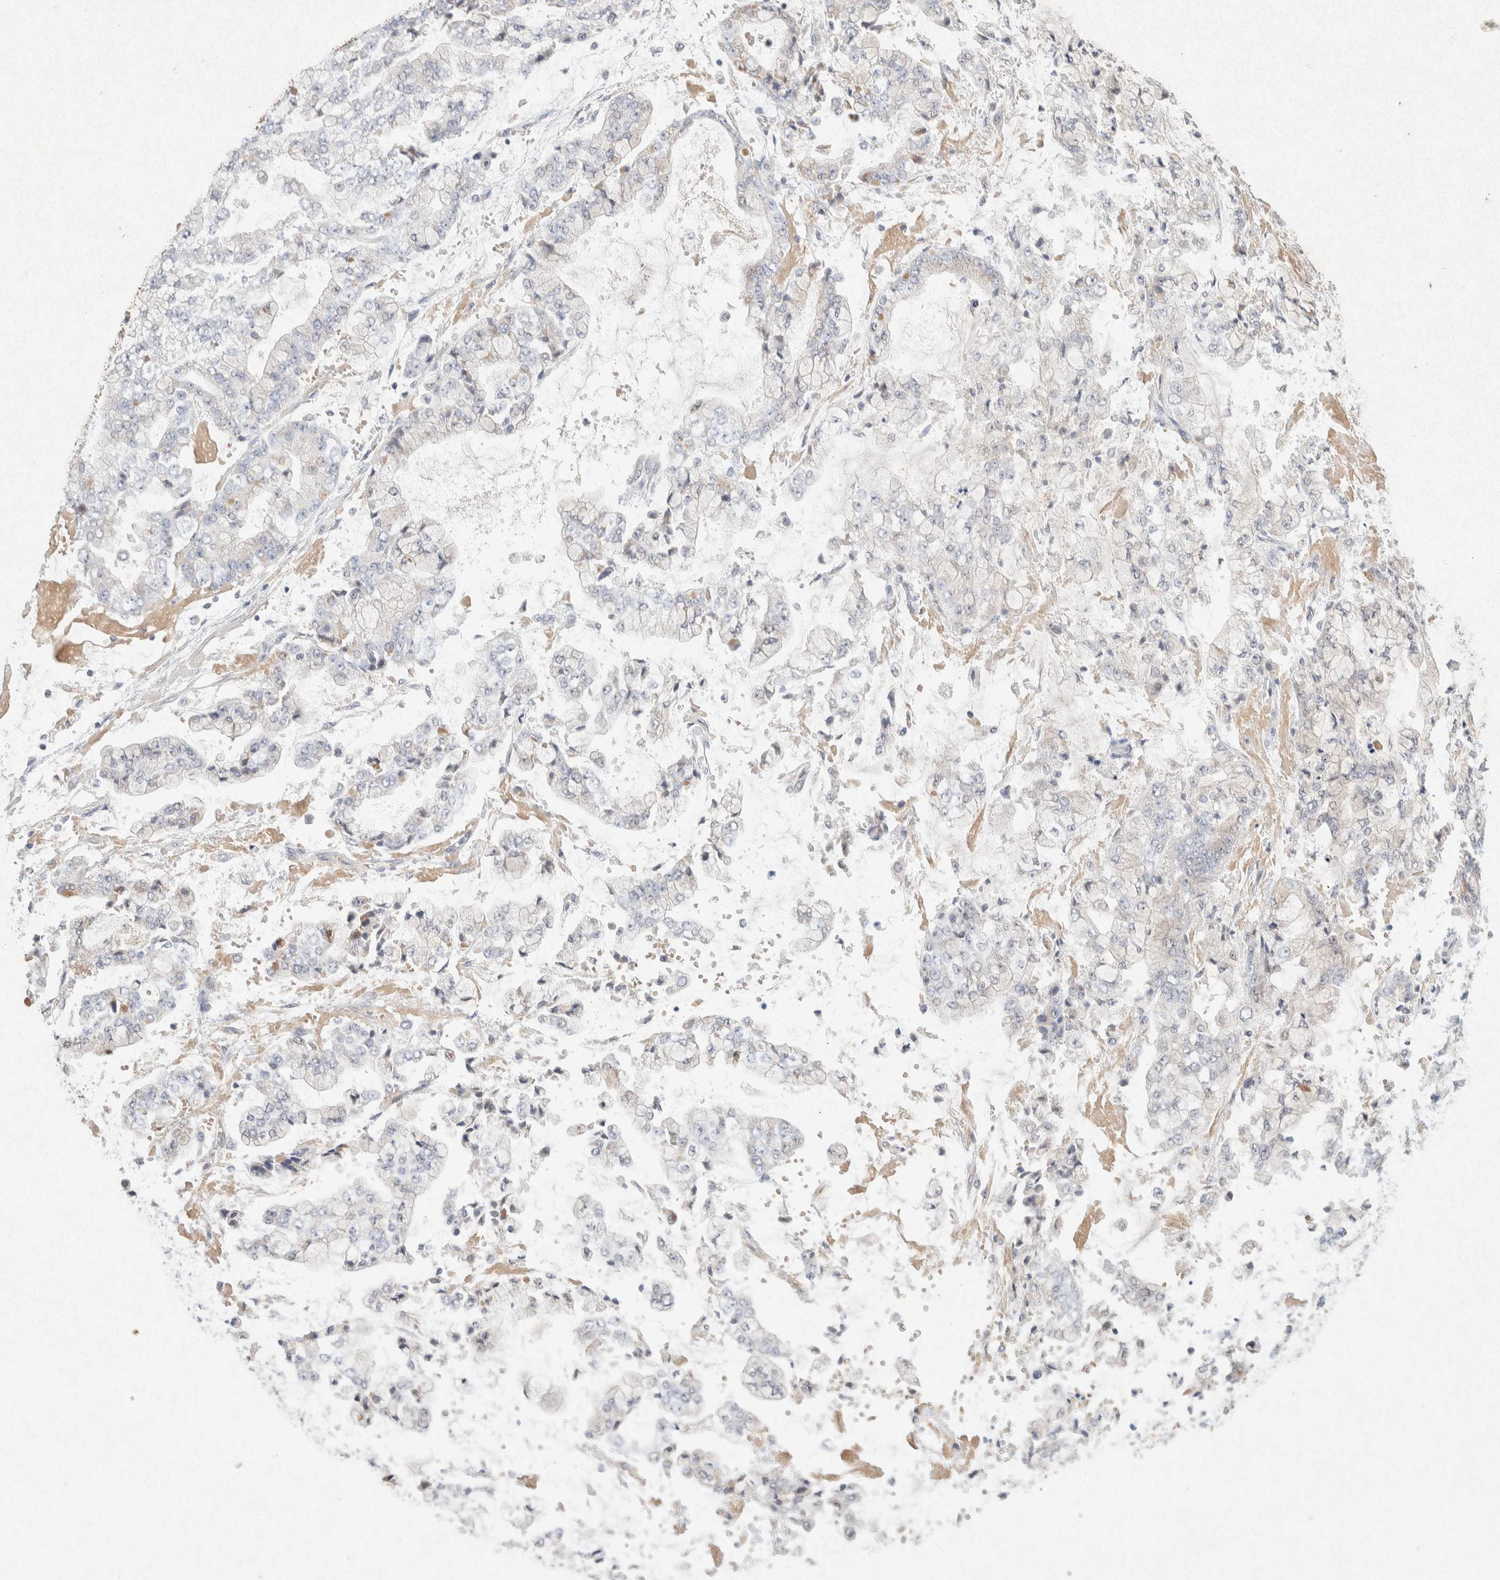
{"staining": {"intensity": "negative", "quantity": "none", "location": "none"}, "tissue": "stomach cancer", "cell_type": "Tumor cells", "image_type": "cancer", "snomed": [{"axis": "morphology", "description": "Adenocarcinoma, NOS"}, {"axis": "topography", "description": "Stomach"}], "caption": "Immunohistochemical staining of human stomach adenocarcinoma exhibits no significant positivity in tumor cells.", "gene": "GNAI1", "patient": {"sex": "male", "age": 76}}